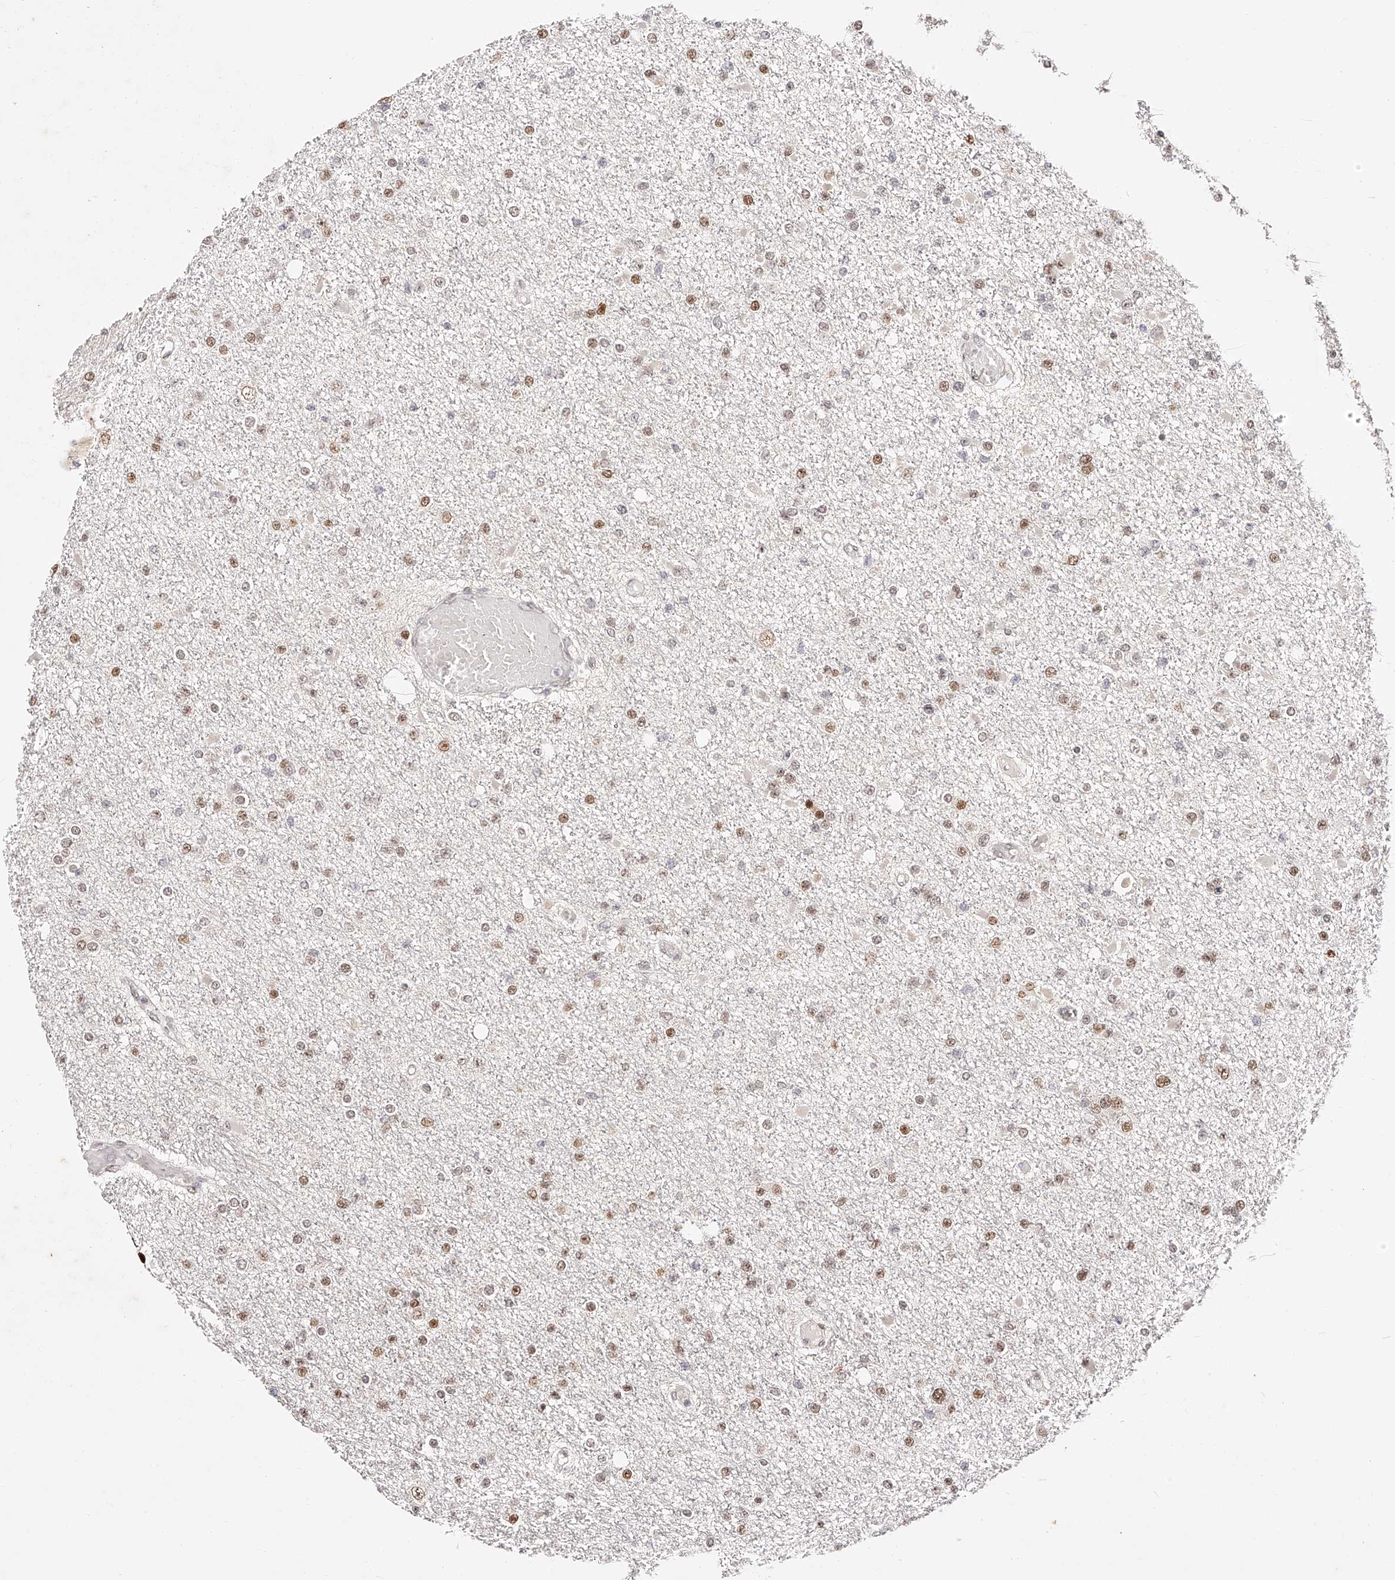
{"staining": {"intensity": "moderate", "quantity": ">75%", "location": "nuclear"}, "tissue": "glioma", "cell_type": "Tumor cells", "image_type": "cancer", "snomed": [{"axis": "morphology", "description": "Glioma, malignant, Low grade"}, {"axis": "topography", "description": "Brain"}], "caption": "Malignant low-grade glioma stained with DAB (3,3'-diaminobenzidine) immunohistochemistry exhibits medium levels of moderate nuclear expression in about >75% of tumor cells.", "gene": "USF3", "patient": {"sex": "female", "age": 22}}